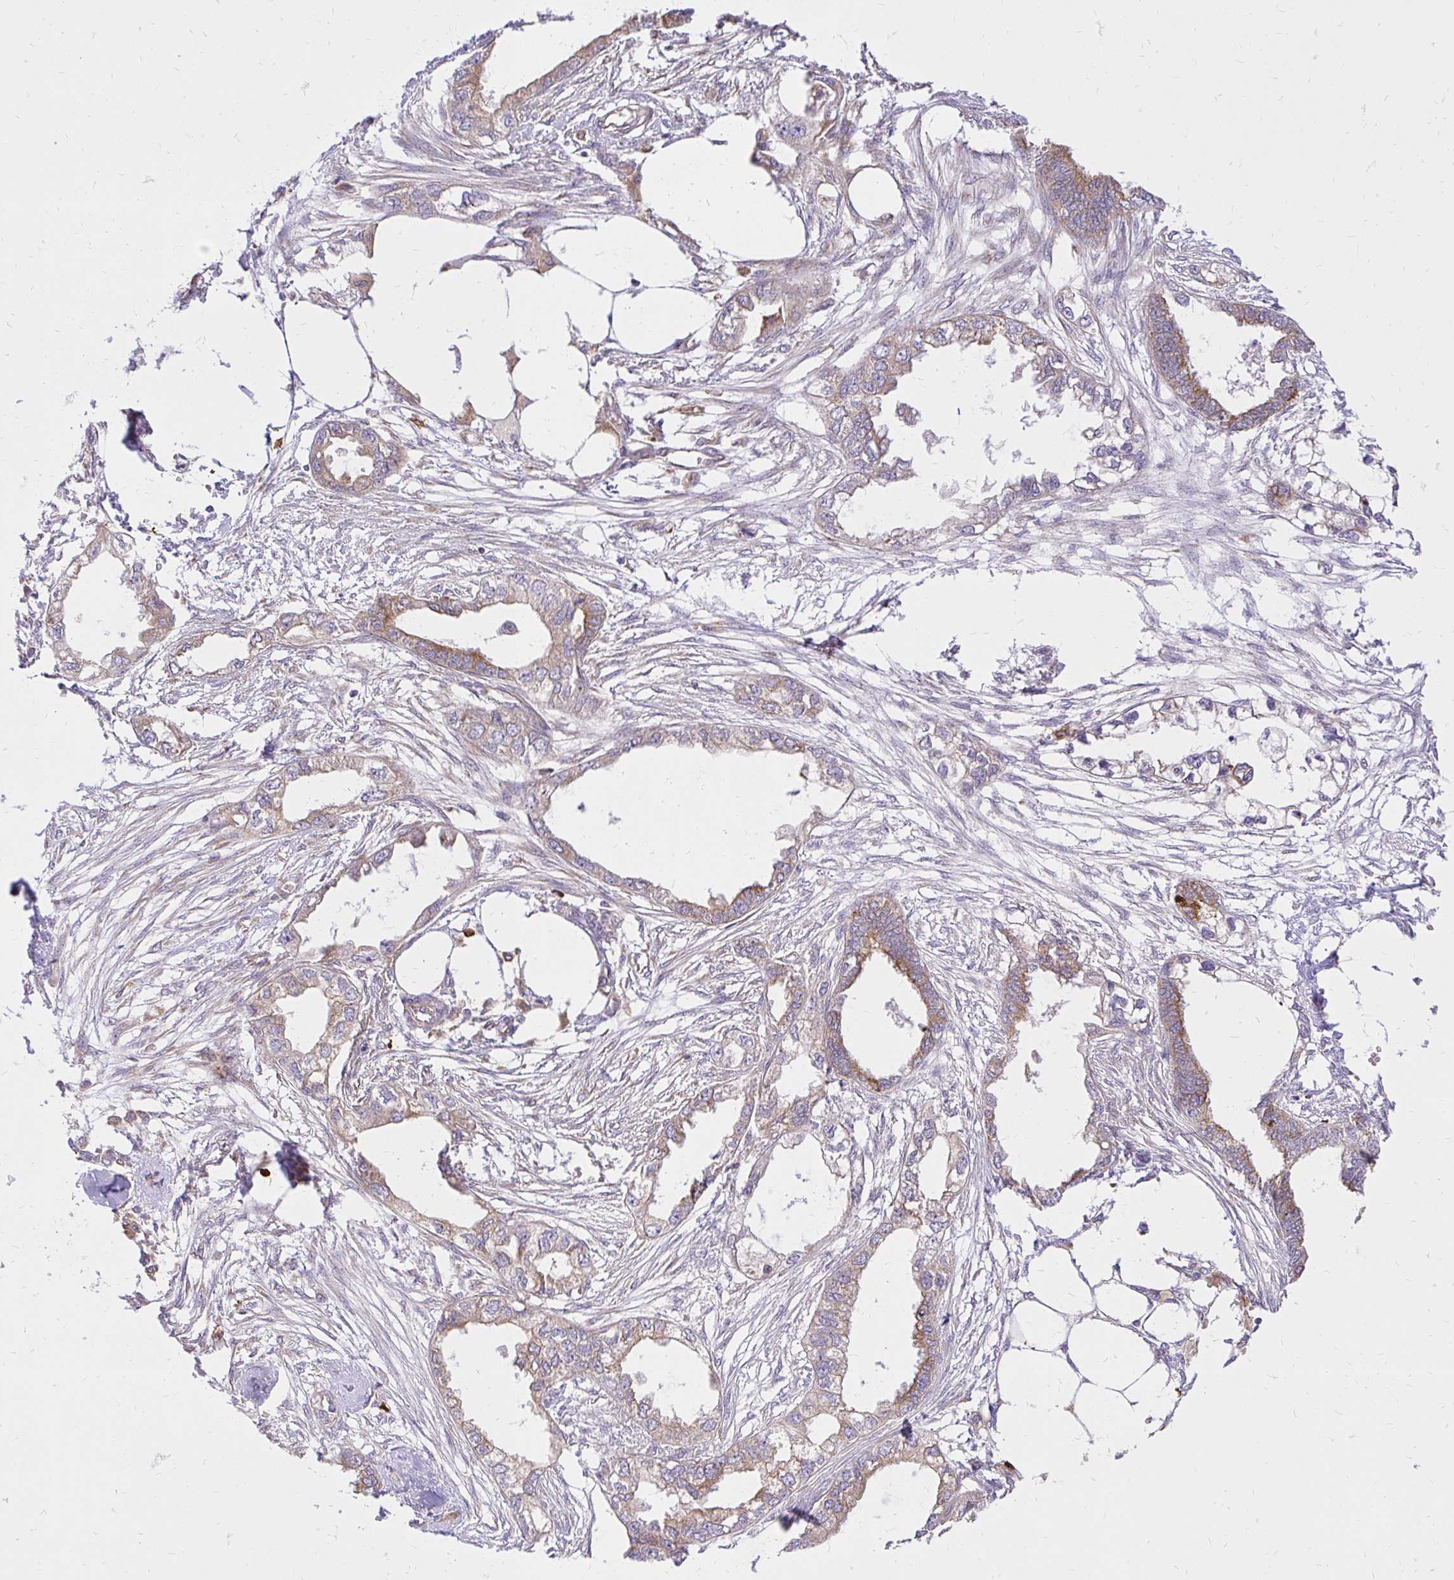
{"staining": {"intensity": "moderate", "quantity": ">75%", "location": "cytoplasmic/membranous"}, "tissue": "endometrial cancer", "cell_type": "Tumor cells", "image_type": "cancer", "snomed": [{"axis": "morphology", "description": "Adenocarcinoma, NOS"}, {"axis": "morphology", "description": "Adenocarcinoma, metastatic, NOS"}, {"axis": "topography", "description": "Adipose tissue"}, {"axis": "topography", "description": "Endometrium"}], "caption": "Tumor cells display moderate cytoplasmic/membranous positivity in approximately >75% of cells in endometrial cancer. (Stains: DAB in brown, nuclei in blue, Microscopy: brightfield microscopy at high magnification).", "gene": "NAALAD2", "patient": {"sex": "female", "age": 67}}